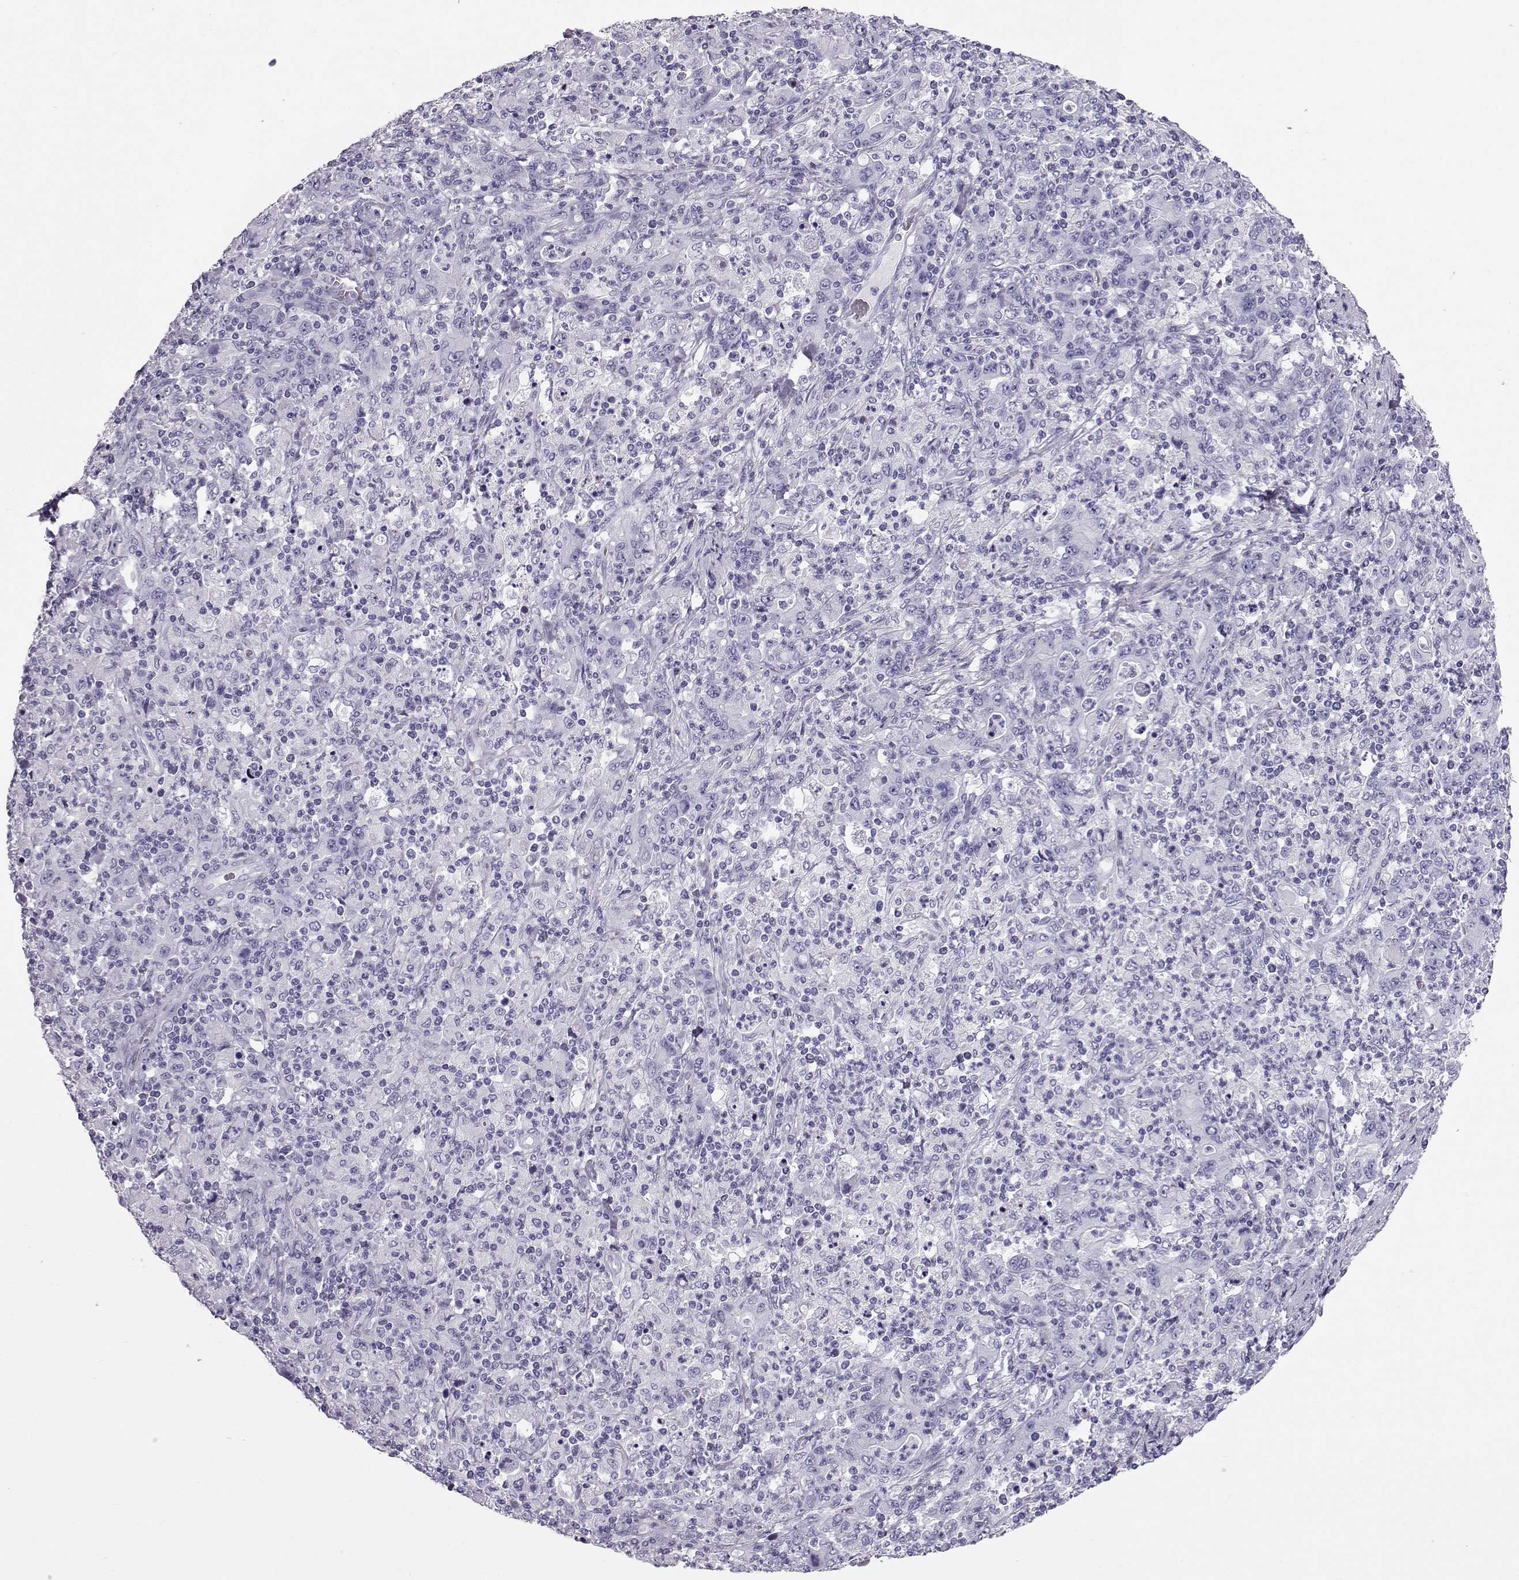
{"staining": {"intensity": "negative", "quantity": "none", "location": "none"}, "tissue": "stomach cancer", "cell_type": "Tumor cells", "image_type": "cancer", "snomed": [{"axis": "morphology", "description": "Adenocarcinoma, NOS"}, {"axis": "topography", "description": "Stomach, upper"}], "caption": "DAB (3,3'-diaminobenzidine) immunohistochemical staining of human adenocarcinoma (stomach) demonstrates no significant expression in tumor cells. Brightfield microscopy of IHC stained with DAB (brown) and hematoxylin (blue), captured at high magnification.", "gene": "RD3", "patient": {"sex": "male", "age": 69}}